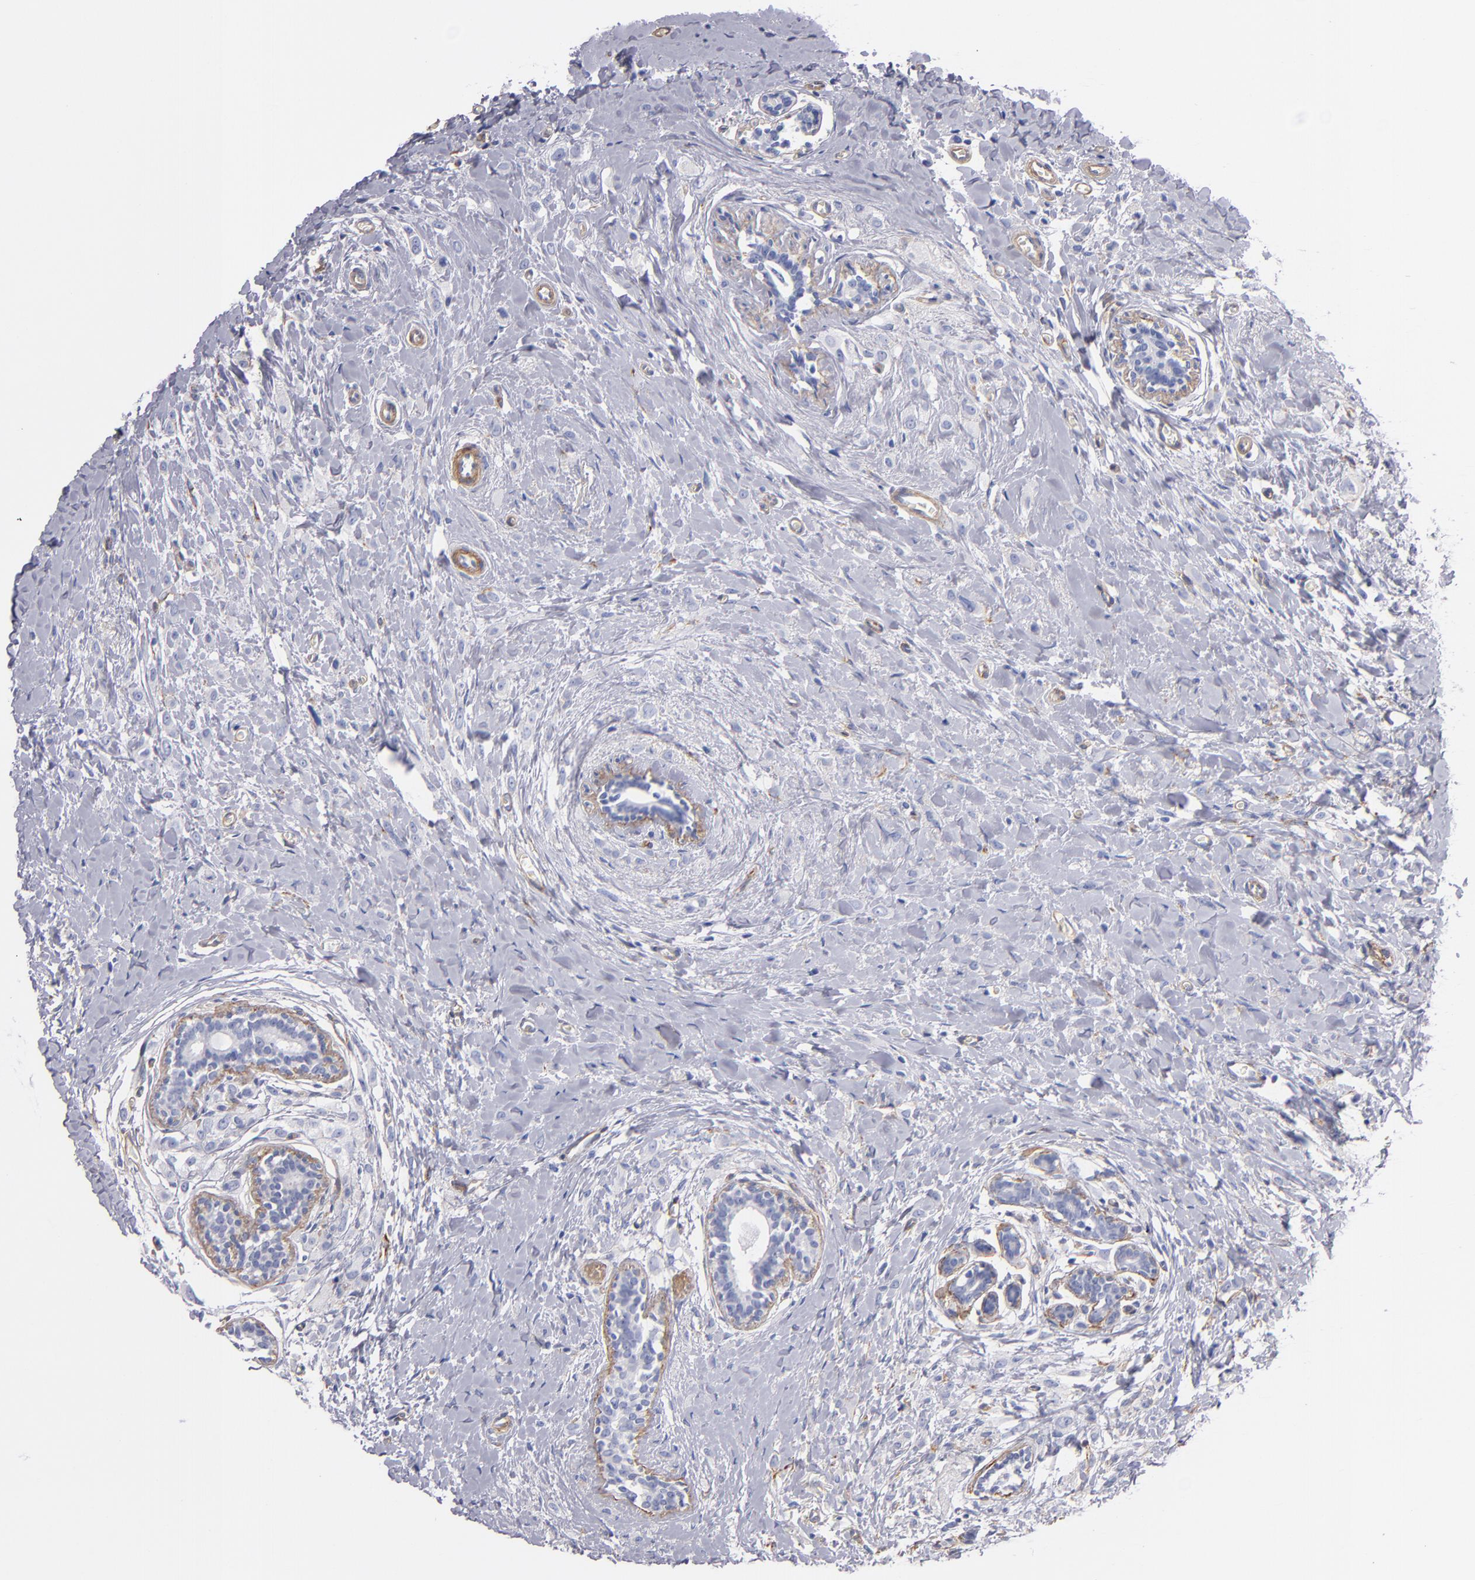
{"staining": {"intensity": "negative", "quantity": "none", "location": "none"}, "tissue": "breast cancer", "cell_type": "Tumor cells", "image_type": "cancer", "snomed": [{"axis": "morphology", "description": "Lobular carcinoma"}, {"axis": "topography", "description": "Breast"}], "caption": "There is no significant expression in tumor cells of breast cancer (lobular carcinoma).", "gene": "LAMC1", "patient": {"sex": "female", "age": 57}}